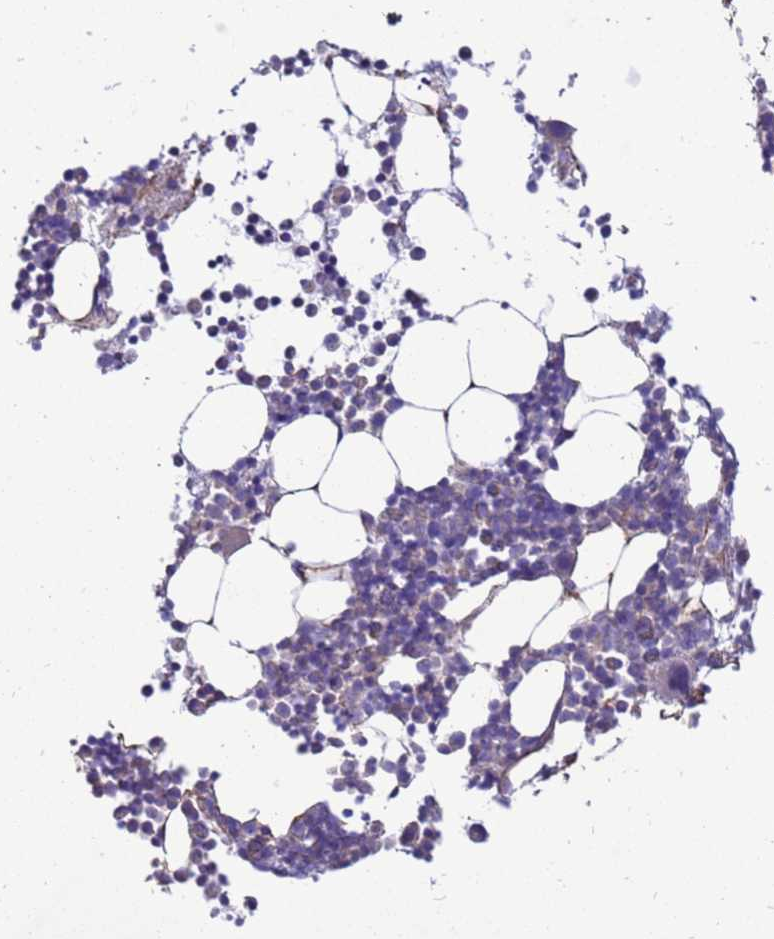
{"staining": {"intensity": "negative", "quantity": "none", "location": "none"}, "tissue": "bone marrow", "cell_type": "Hematopoietic cells", "image_type": "normal", "snomed": [{"axis": "morphology", "description": "Normal tissue, NOS"}, {"axis": "topography", "description": "Bone marrow"}], "caption": "Protein analysis of unremarkable bone marrow exhibits no significant staining in hematopoietic cells.", "gene": "TRAPPC4", "patient": {"sex": "male", "age": 15}}